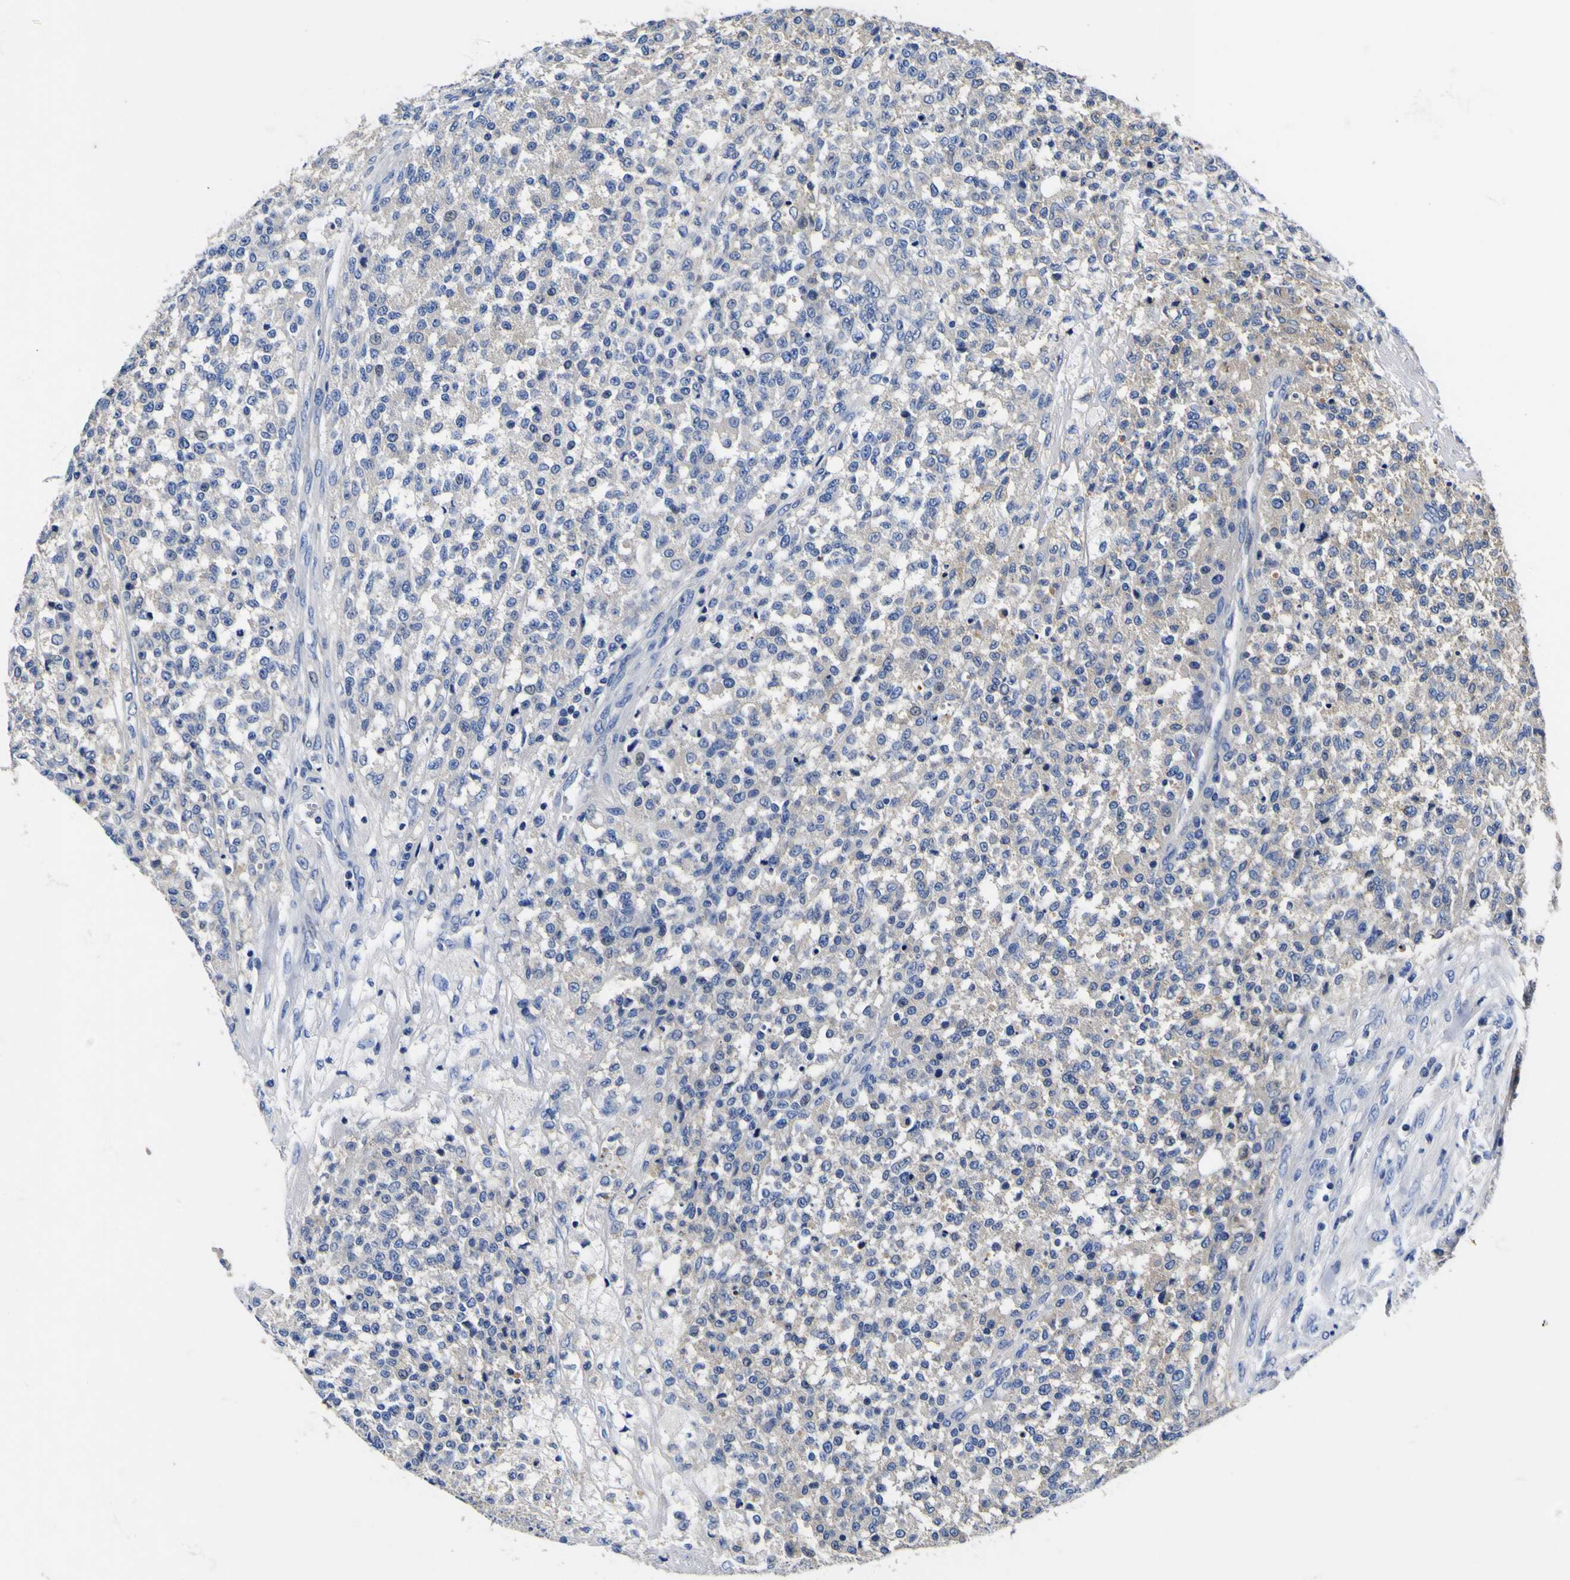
{"staining": {"intensity": "negative", "quantity": "none", "location": "none"}, "tissue": "testis cancer", "cell_type": "Tumor cells", "image_type": "cancer", "snomed": [{"axis": "morphology", "description": "Seminoma, NOS"}, {"axis": "topography", "description": "Testis"}], "caption": "Tumor cells show no significant protein expression in testis seminoma.", "gene": "VASN", "patient": {"sex": "male", "age": 59}}